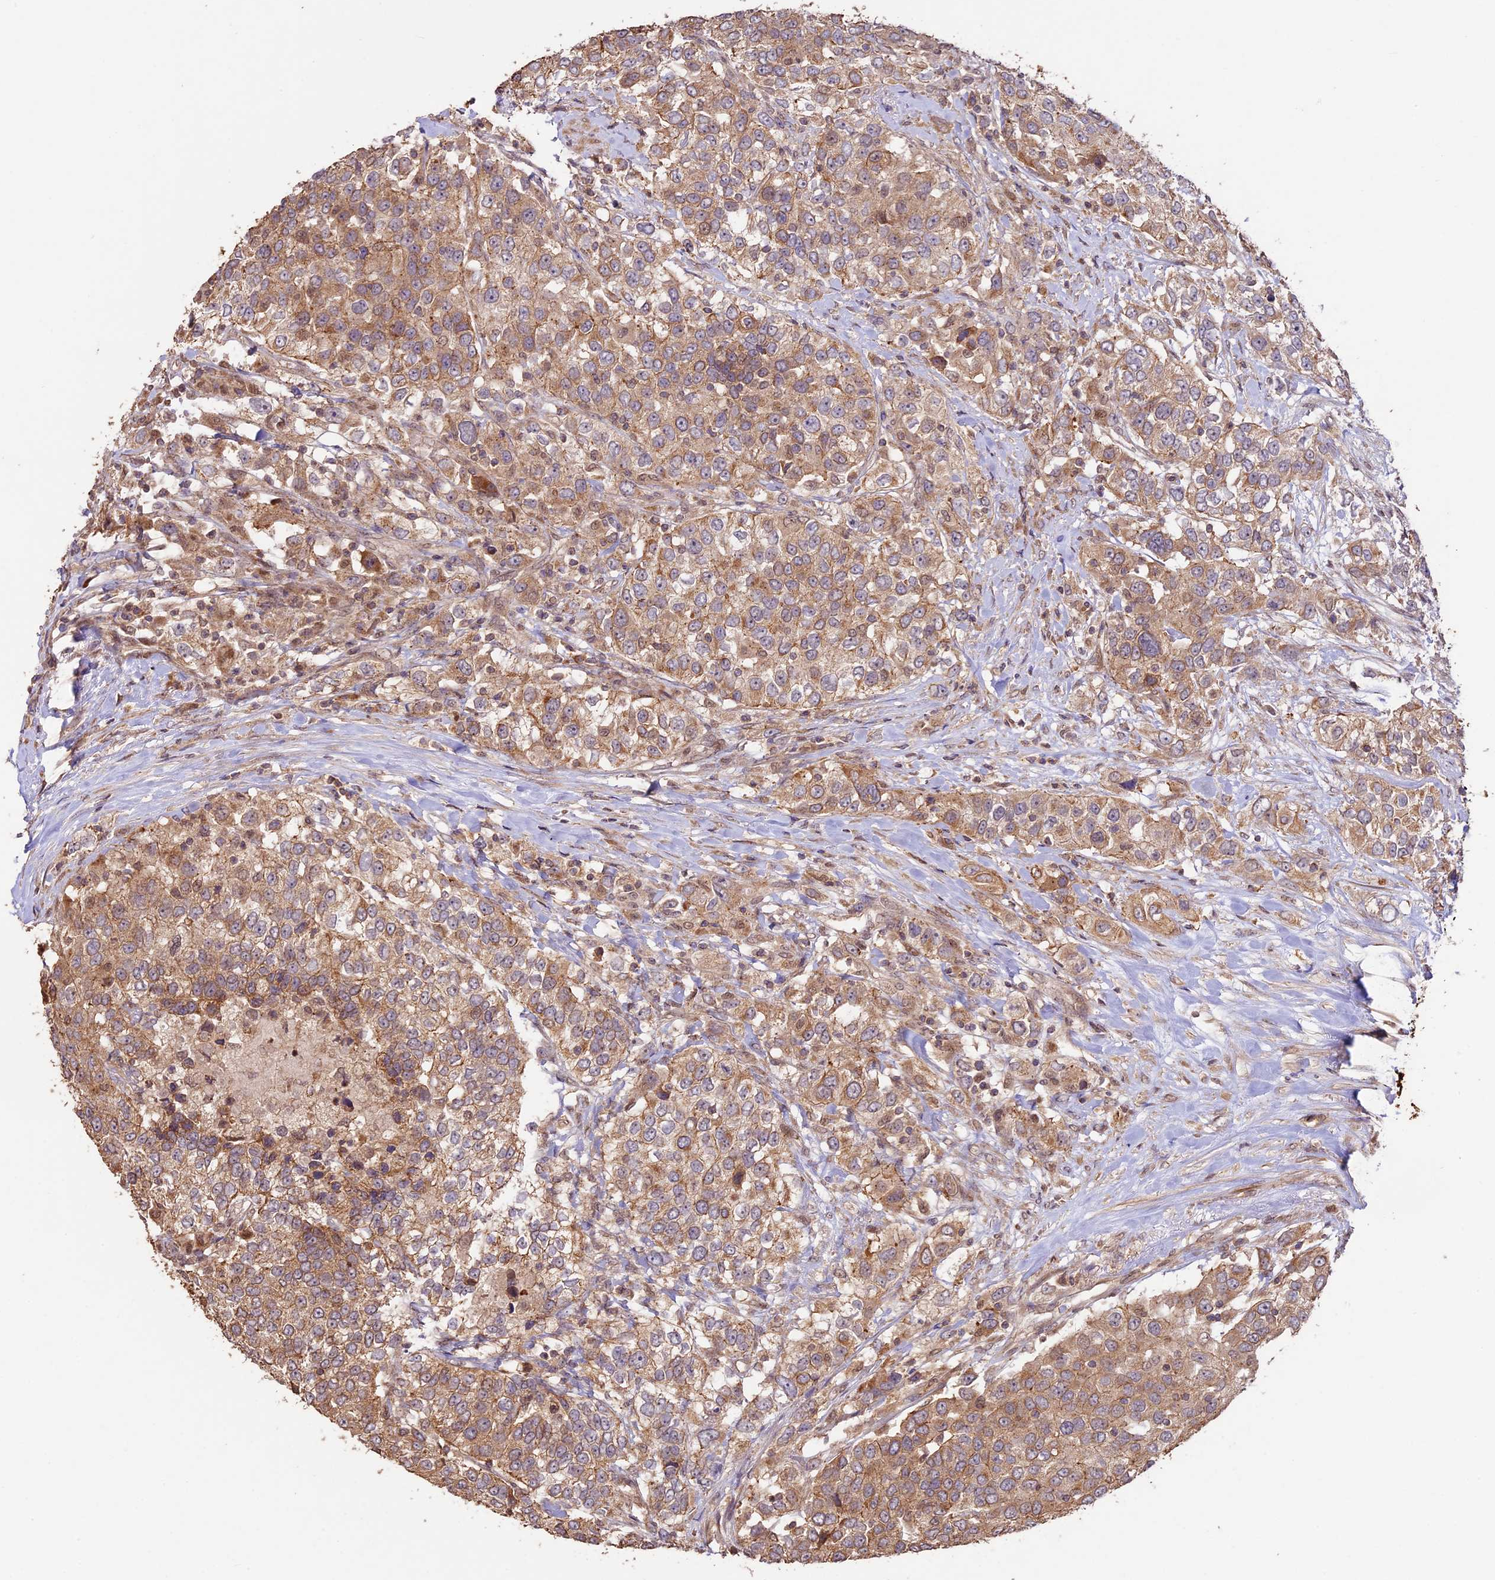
{"staining": {"intensity": "moderate", "quantity": ">75%", "location": "cytoplasmic/membranous"}, "tissue": "urothelial cancer", "cell_type": "Tumor cells", "image_type": "cancer", "snomed": [{"axis": "morphology", "description": "Urothelial carcinoma, High grade"}, {"axis": "topography", "description": "Urinary bladder"}], "caption": "This histopathology image shows immunohistochemistry (IHC) staining of high-grade urothelial carcinoma, with medium moderate cytoplasmic/membranous positivity in about >75% of tumor cells.", "gene": "BCAS4", "patient": {"sex": "female", "age": 80}}